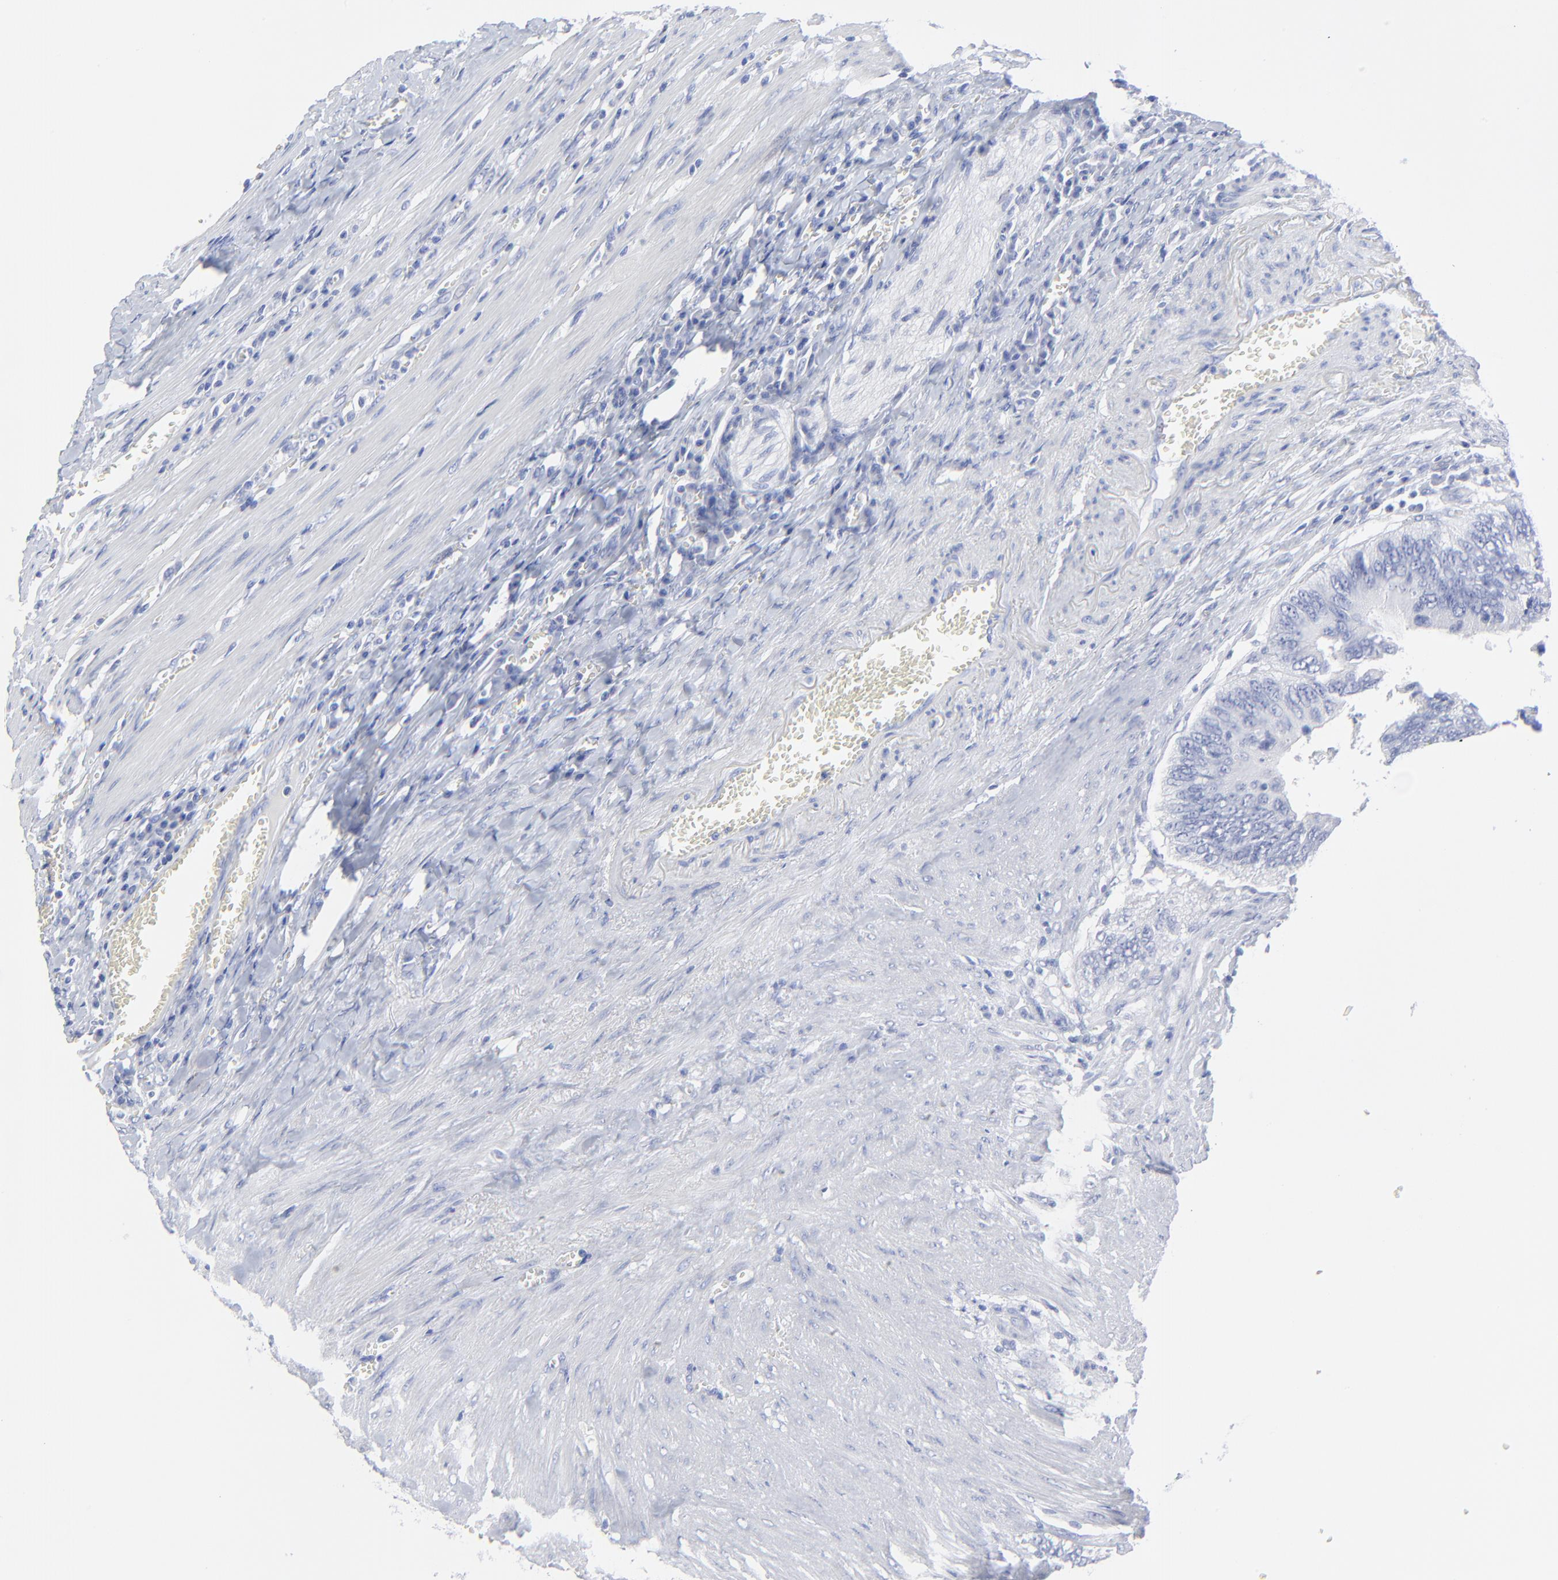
{"staining": {"intensity": "negative", "quantity": "none", "location": "none"}, "tissue": "colorectal cancer", "cell_type": "Tumor cells", "image_type": "cancer", "snomed": [{"axis": "morphology", "description": "Adenocarcinoma, NOS"}, {"axis": "topography", "description": "Colon"}], "caption": "A high-resolution histopathology image shows immunohistochemistry staining of adenocarcinoma (colorectal), which shows no significant staining in tumor cells. (Immunohistochemistry, brightfield microscopy, high magnification).", "gene": "PSD3", "patient": {"sex": "male", "age": 72}}